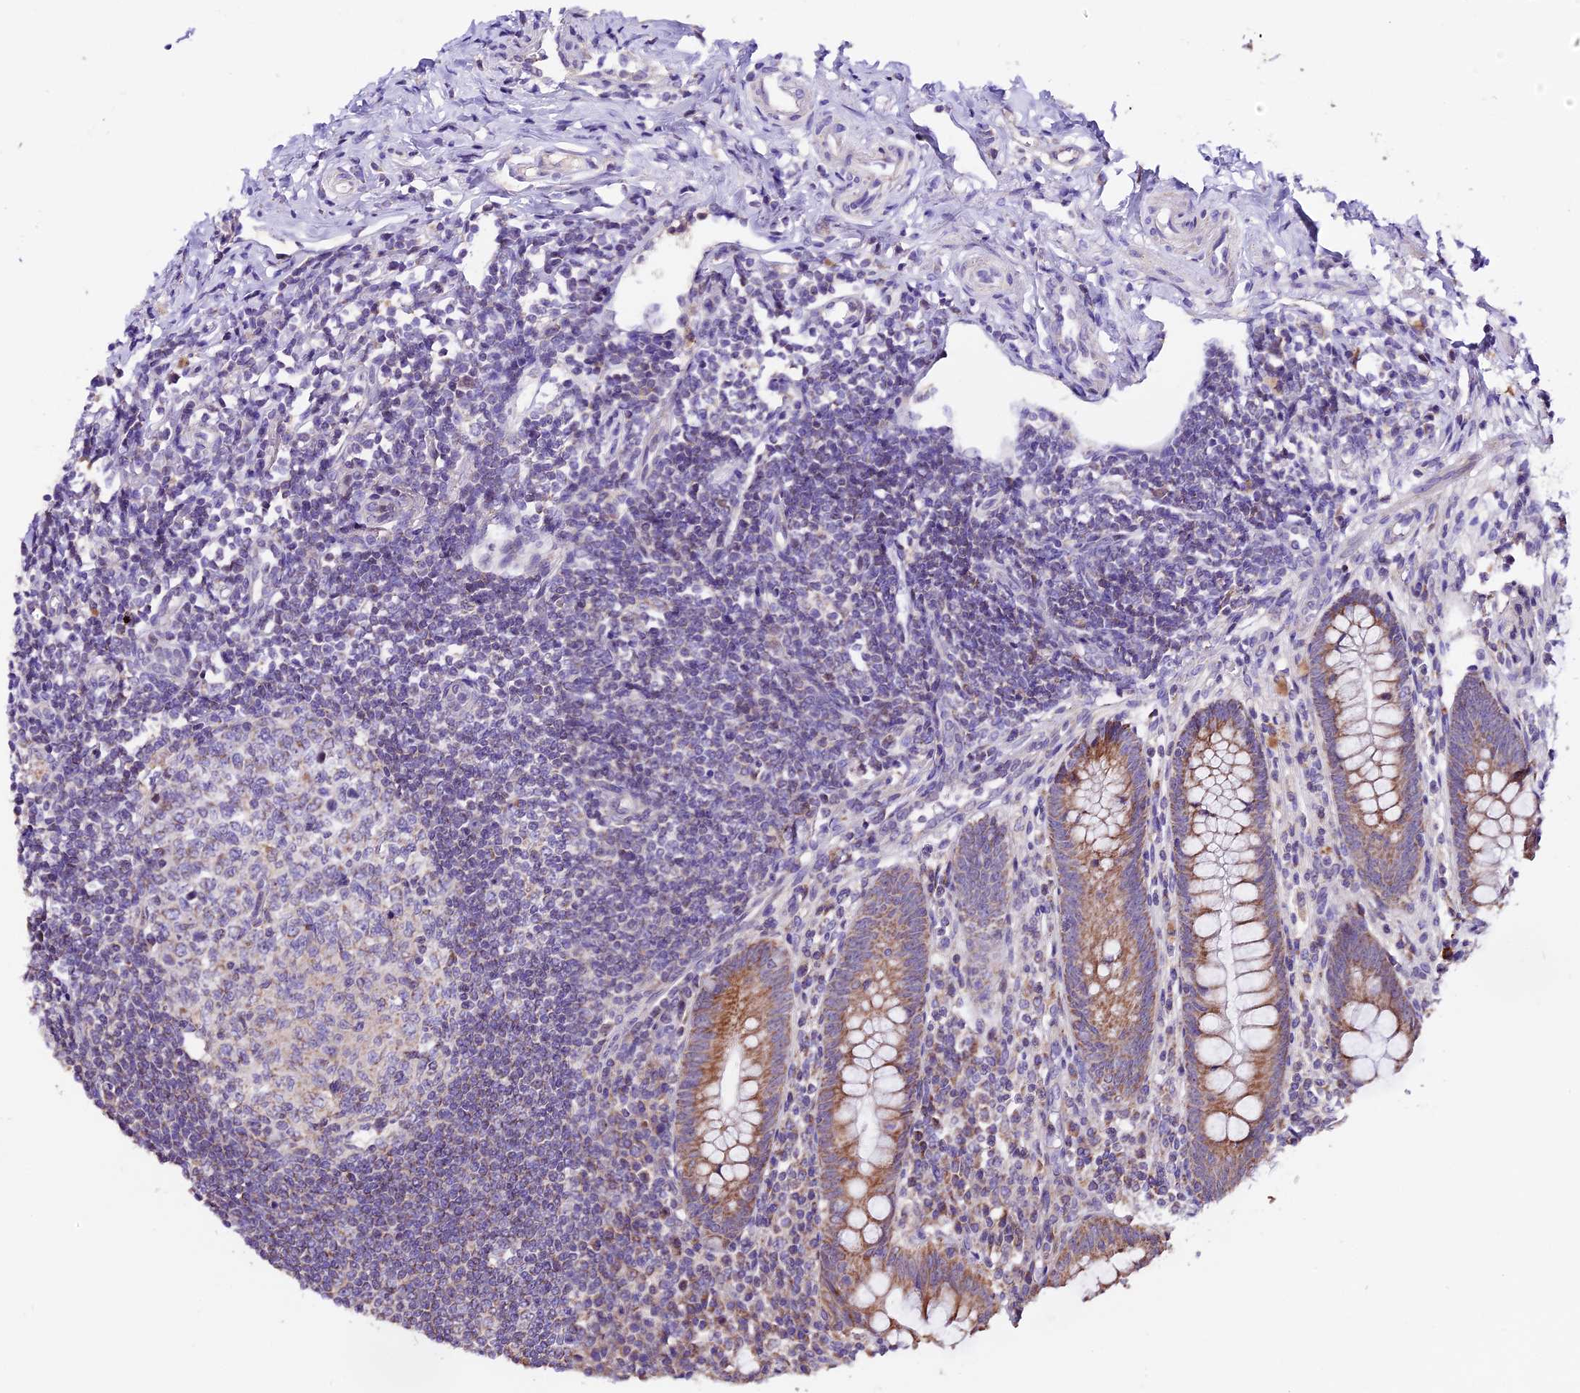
{"staining": {"intensity": "moderate", "quantity": ">75%", "location": "cytoplasmic/membranous"}, "tissue": "appendix", "cell_type": "Glandular cells", "image_type": "normal", "snomed": [{"axis": "morphology", "description": "Normal tissue, NOS"}, {"axis": "topography", "description": "Appendix"}], "caption": "Approximately >75% of glandular cells in normal appendix show moderate cytoplasmic/membranous protein staining as visualized by brown immunohistochemical staining.", "gene": "DDX28", "patient": {"sex": "female", "age": 33}}